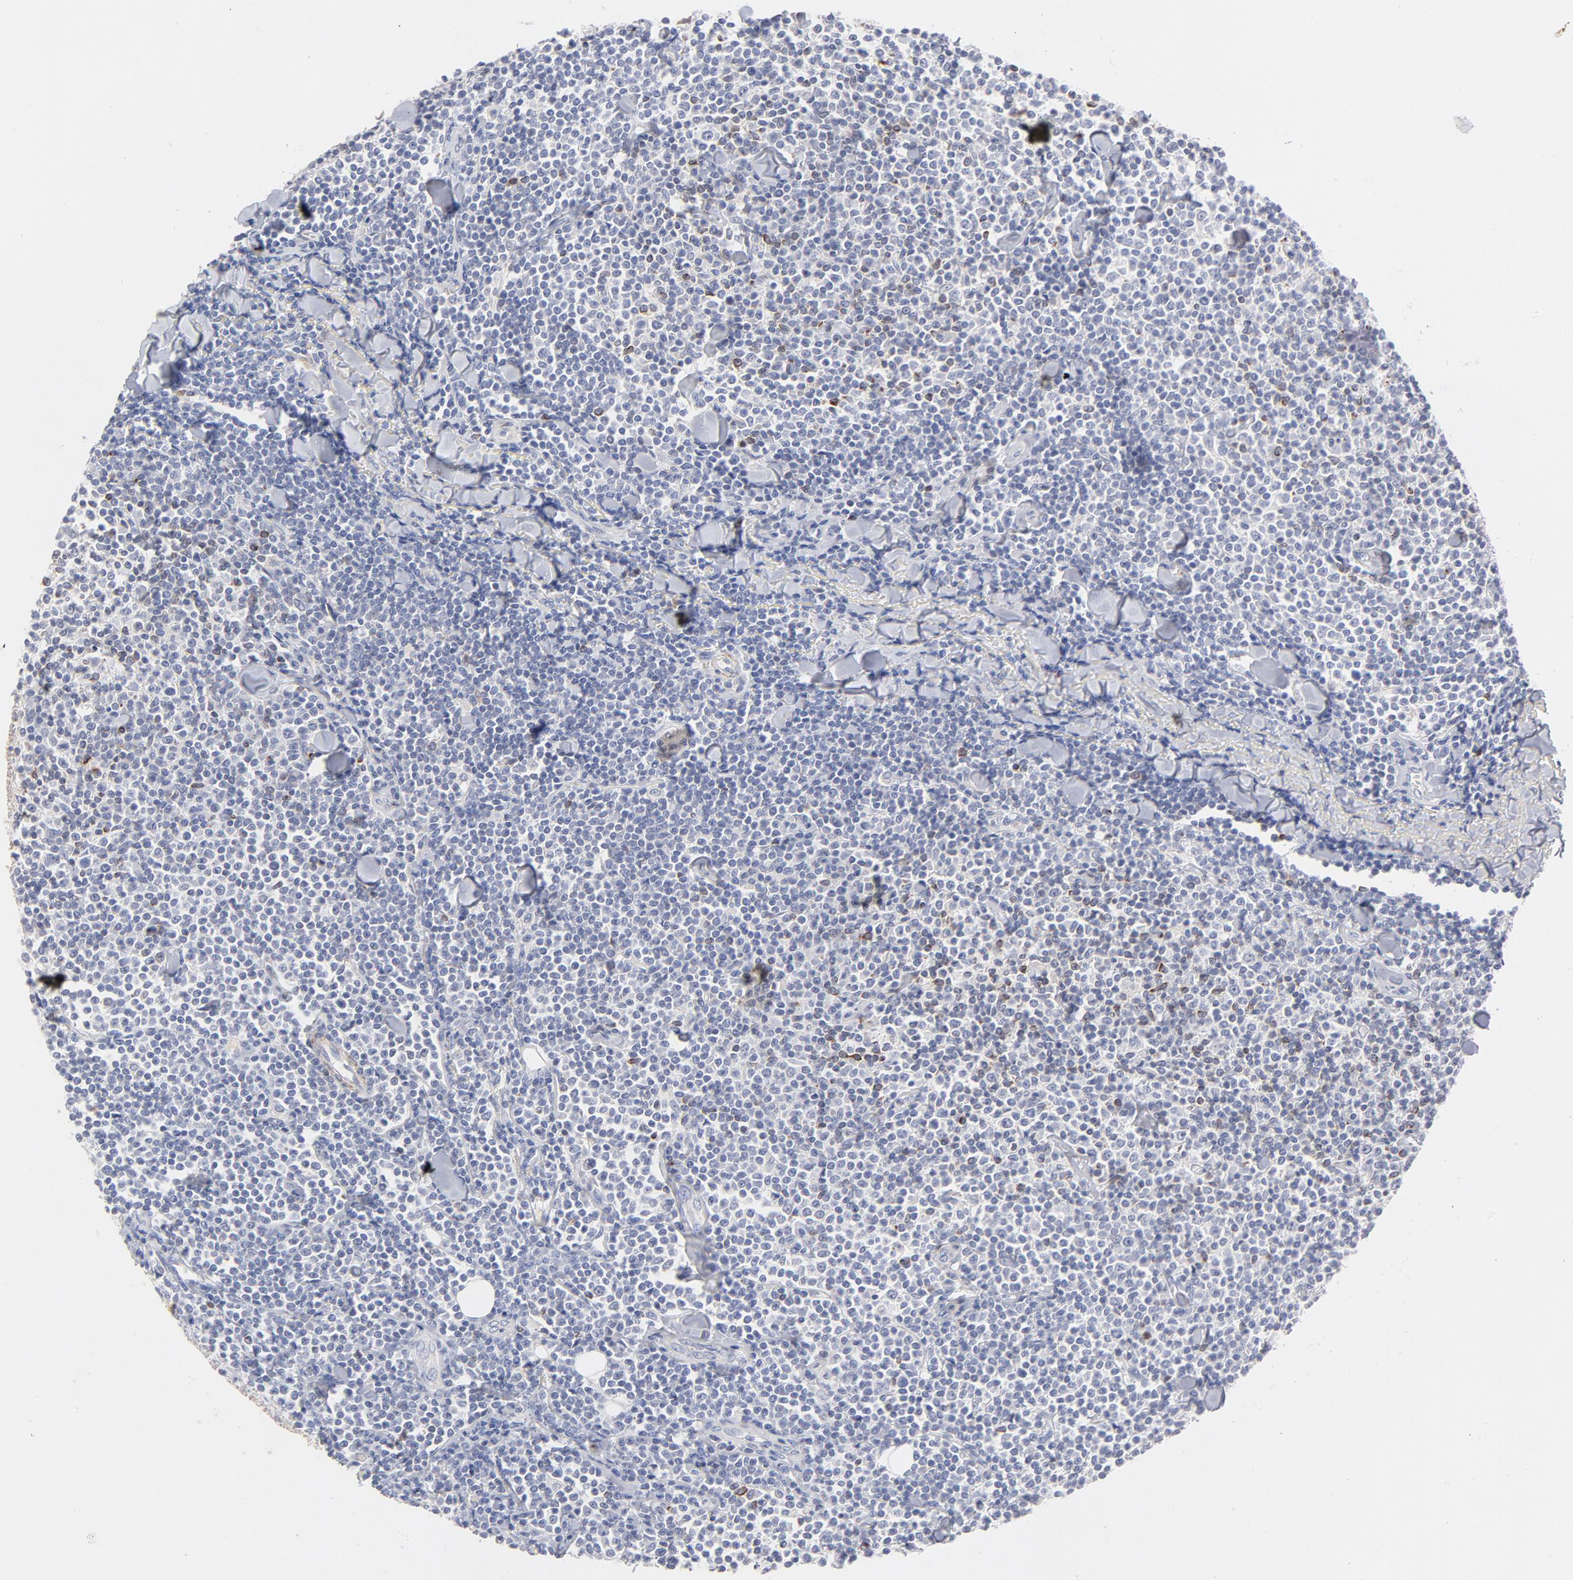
{"staining": {"intensity": "negative", "quantity": "none", "location": "none"}, "tissue": "lymphoma", "cell_type": "Tumor cells", "image_type": "cancer", "snomed": [{"axis": "morphology", "description": "Malignant lymphoma, non-Hodgkin's type, Low grade"}, {"axis": "topography", "description": "Soft tissue"}], "caption": "The photomicrograph reveals no staining of tumor cells in lymphoma.", "gene": "MID1", "patient": {"sex": "male", "age": 92}}